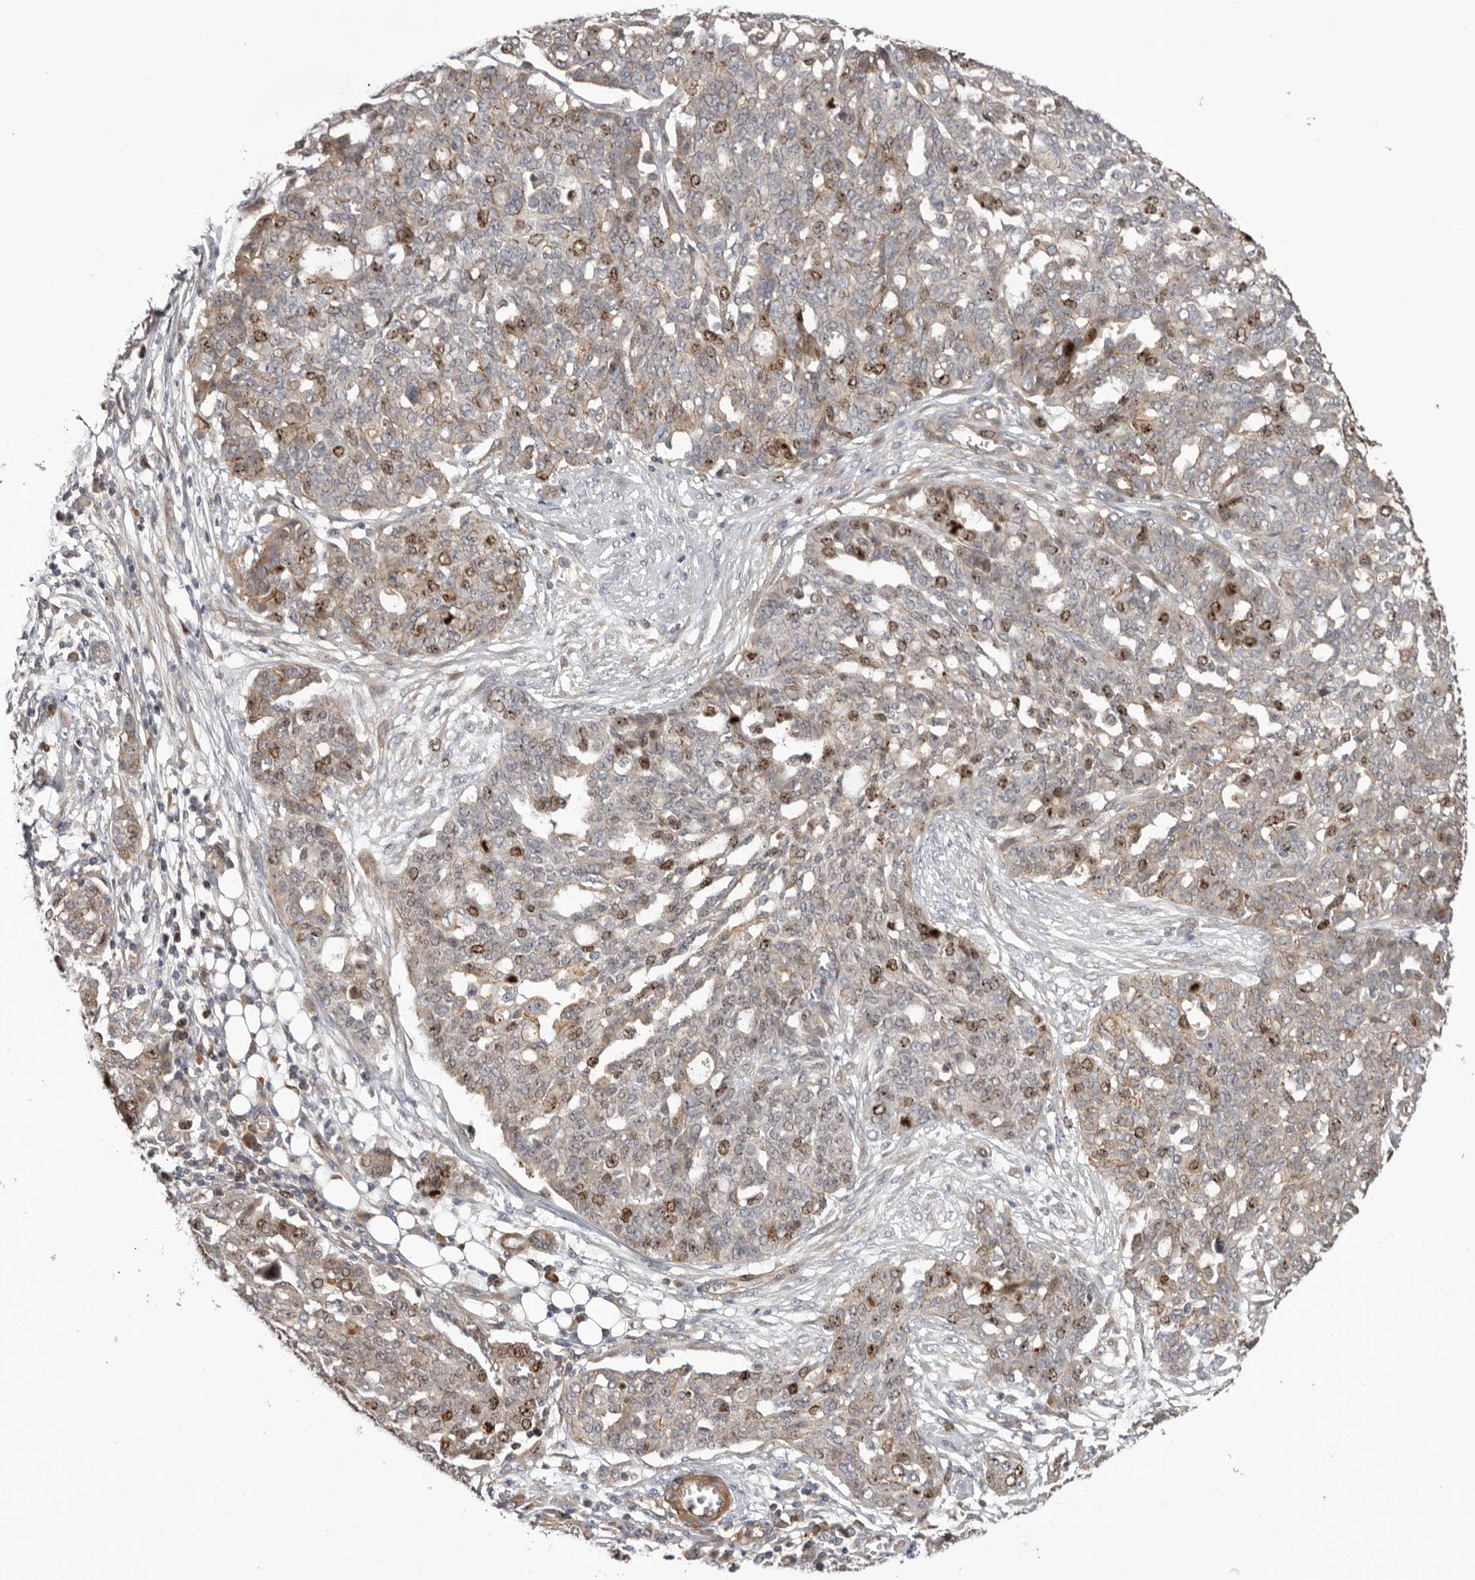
{"staining": {"intensity": "moderate", "quantity": "<25%", "location": "nuclear"}, "tissue": "ovarian cancer", "cell_type": "Tumor cells", "image_type": "cancer", "snomed": [{"axis": "morphology", "description": "Cystadenocarcinoma, serous, NOS"}, {"axis": "topography", "description": "Soft tissue"}, {"axis": "topography", "description": "Ovary"}], "caption": "Brown immunohistochemical staining in human ovarian cancer (serous cystadenocarcinoma) exhibits moderate nuclear positivity in about <25% of tumor cells.", "gene": "CDCA8", "patient": {"sex": "female", "age": 57}}